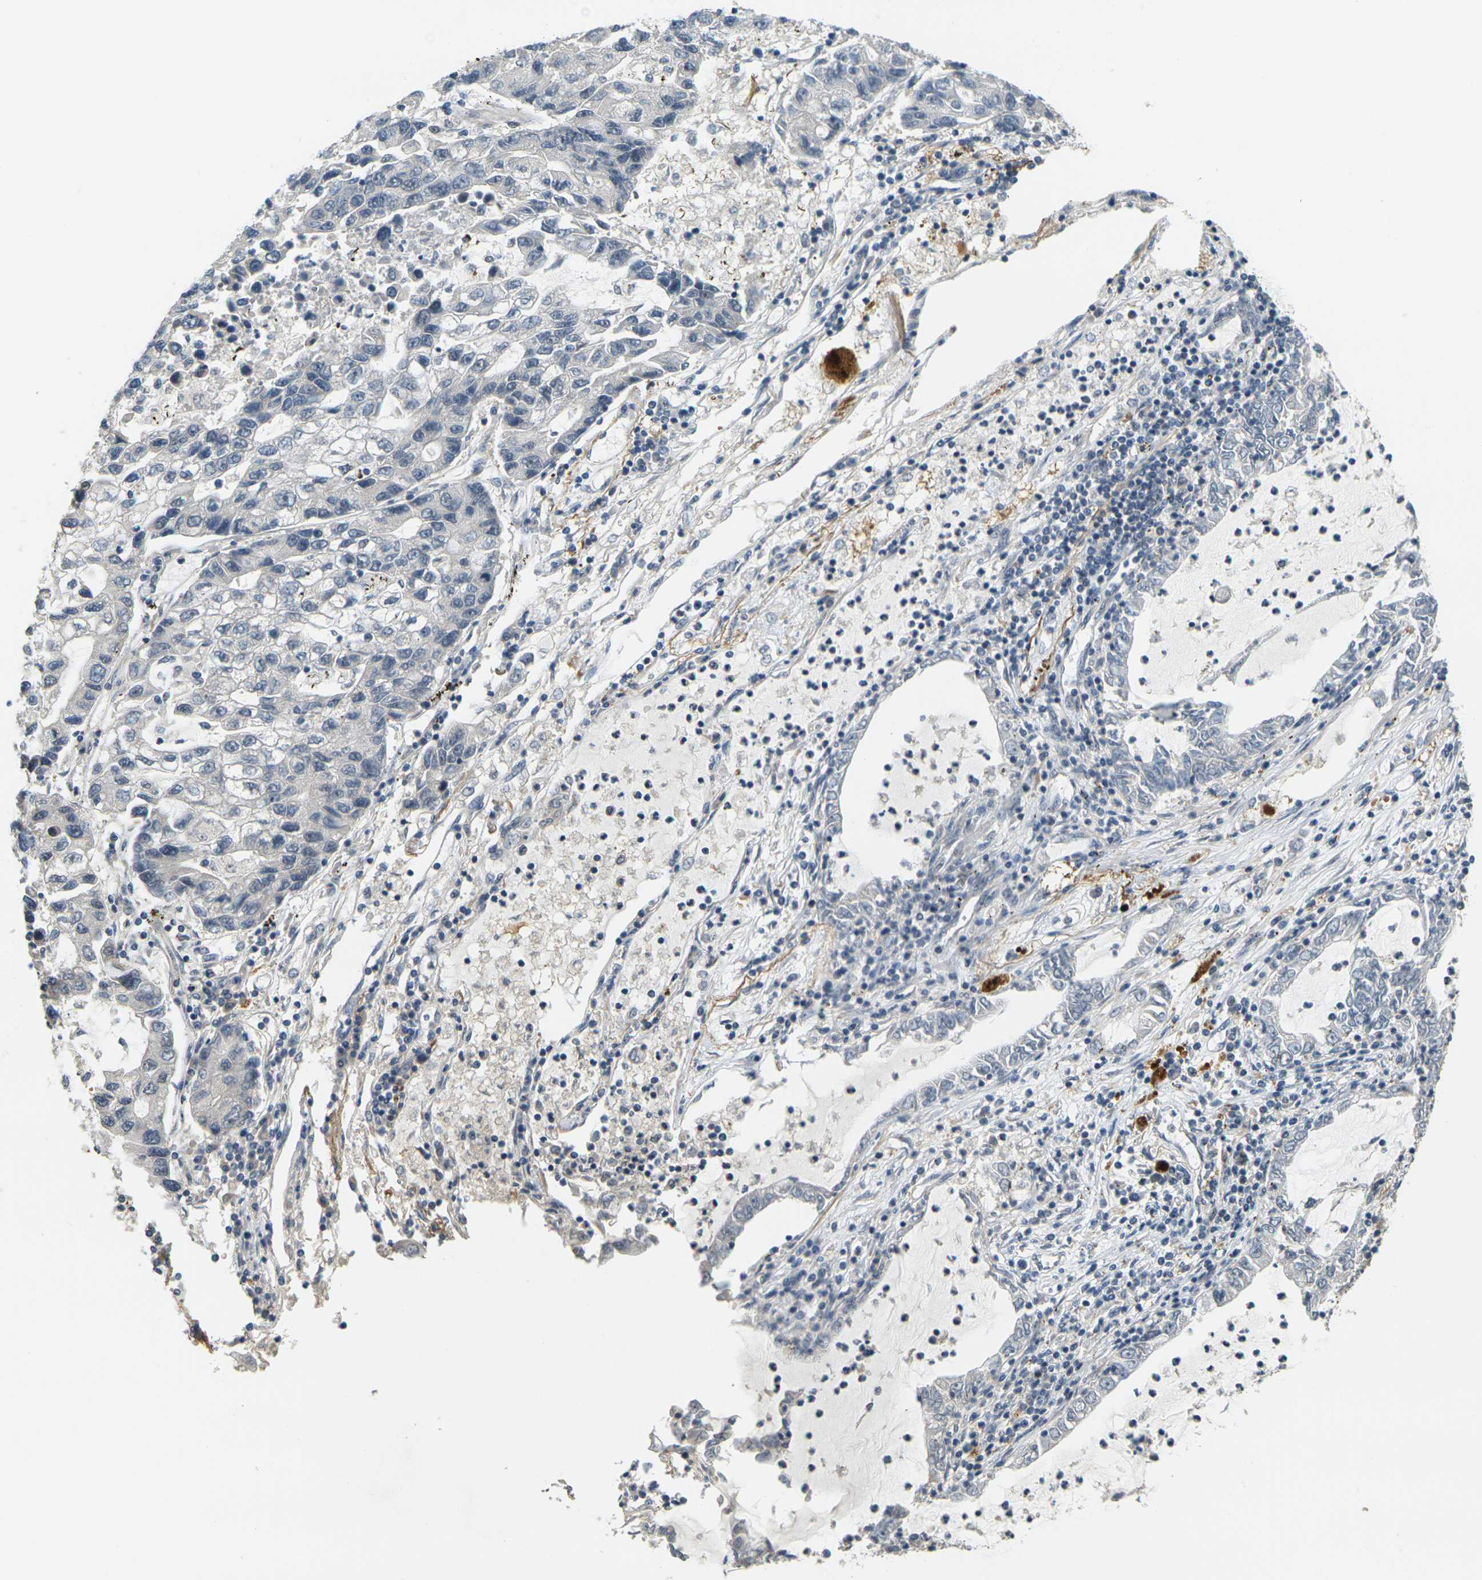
{"staining": {"intensity": "negative", "quantity": "none", "location": "none"}, "tissue": "lung cancer", "cell_type": "Tumor cells", "image_type": "cancer", "snomed": [{"axis": "morphology", "description": "Adenocarcinoma, NOS"}, {"axis": "topography", "description": "Lung"}], "caption": "There is no significant staining in tumor cells of lung adenocarcinoma.", "gene": "KLHL8", "patient": {"sex": "female", "age": 51}}